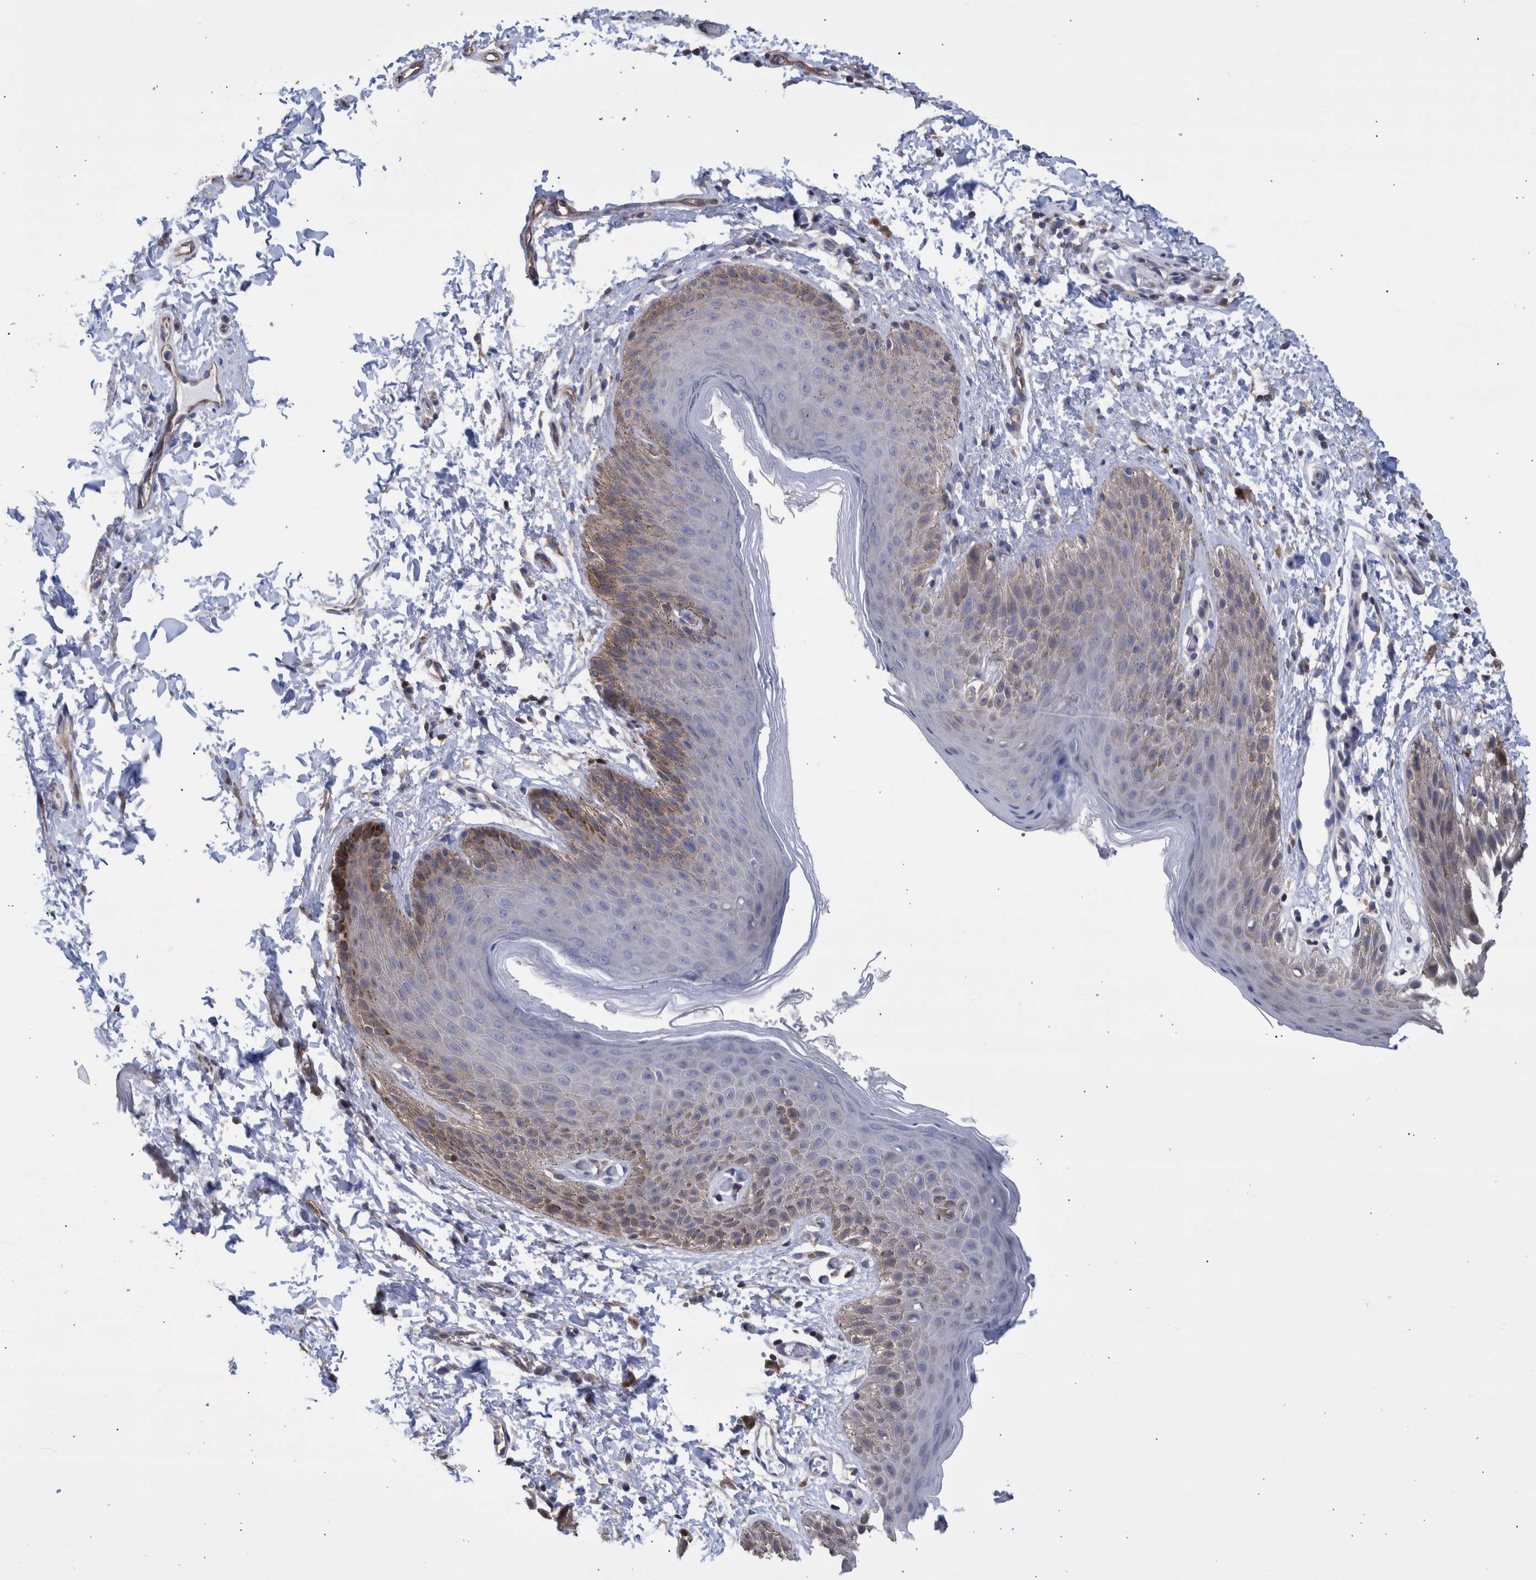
{"staining": {"intensity": "moderate", "quantity": "<25%", "location": "cytoplasmic/membranous"}, "tissue": "skin", "cell_type": "Epidermal cells", "image_type": "normal", "snomed": [{"axis": "morphology", "description": "Normal tissue, NOS"}, {"axis": "topography", "description": "Anal"}, {"axis": "topography", "description": "Peripheral nerve tissue"}], "caption": "This image shows immunohistochemistry staining of unremarkable skin, with low moderate cytoplasmic/membranous expression in approximately <25% of epidermal cells.", "gene": "PPP3CC", "patient": {"sex": "male", "age": 44}}